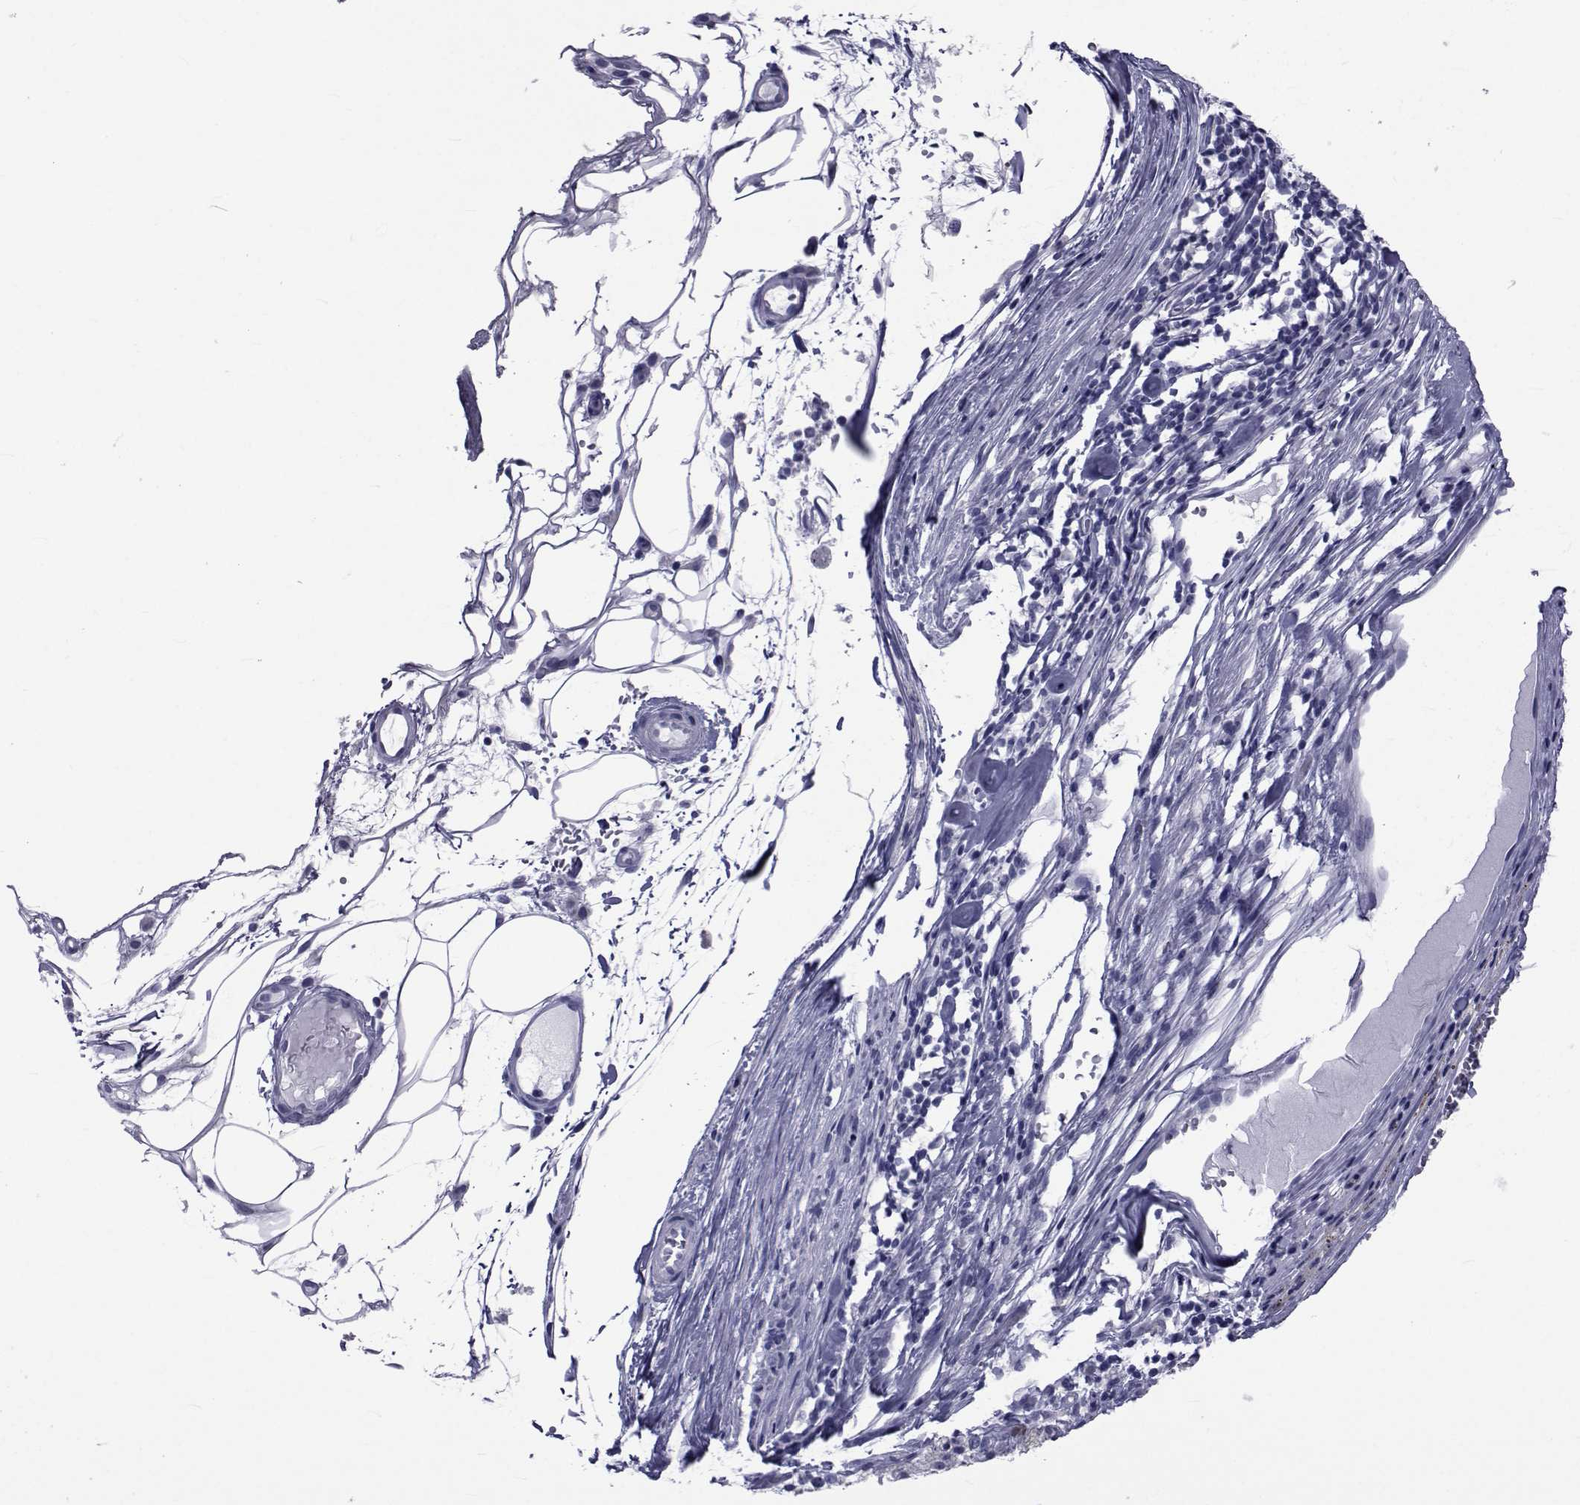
{"staining": {"intensity": "negative", "quantity": "none", "location": "none"}, "tissue": "melanoma", "cell_type": "Tumor cells", "image_type": "cancer", "snomed": [{"axis": "morphology", "description": "Malignant melanoma, Metastatic site"}, {"axis": "topography", "description": "Lymph node"}], "caption": "Immunohistochemical staining of malignant melanoma (metastatic site) demonstrates no significant positivity in tumor cells.", "gene": "GKAP1", "patient": {"sex": "female", "age": 64}}